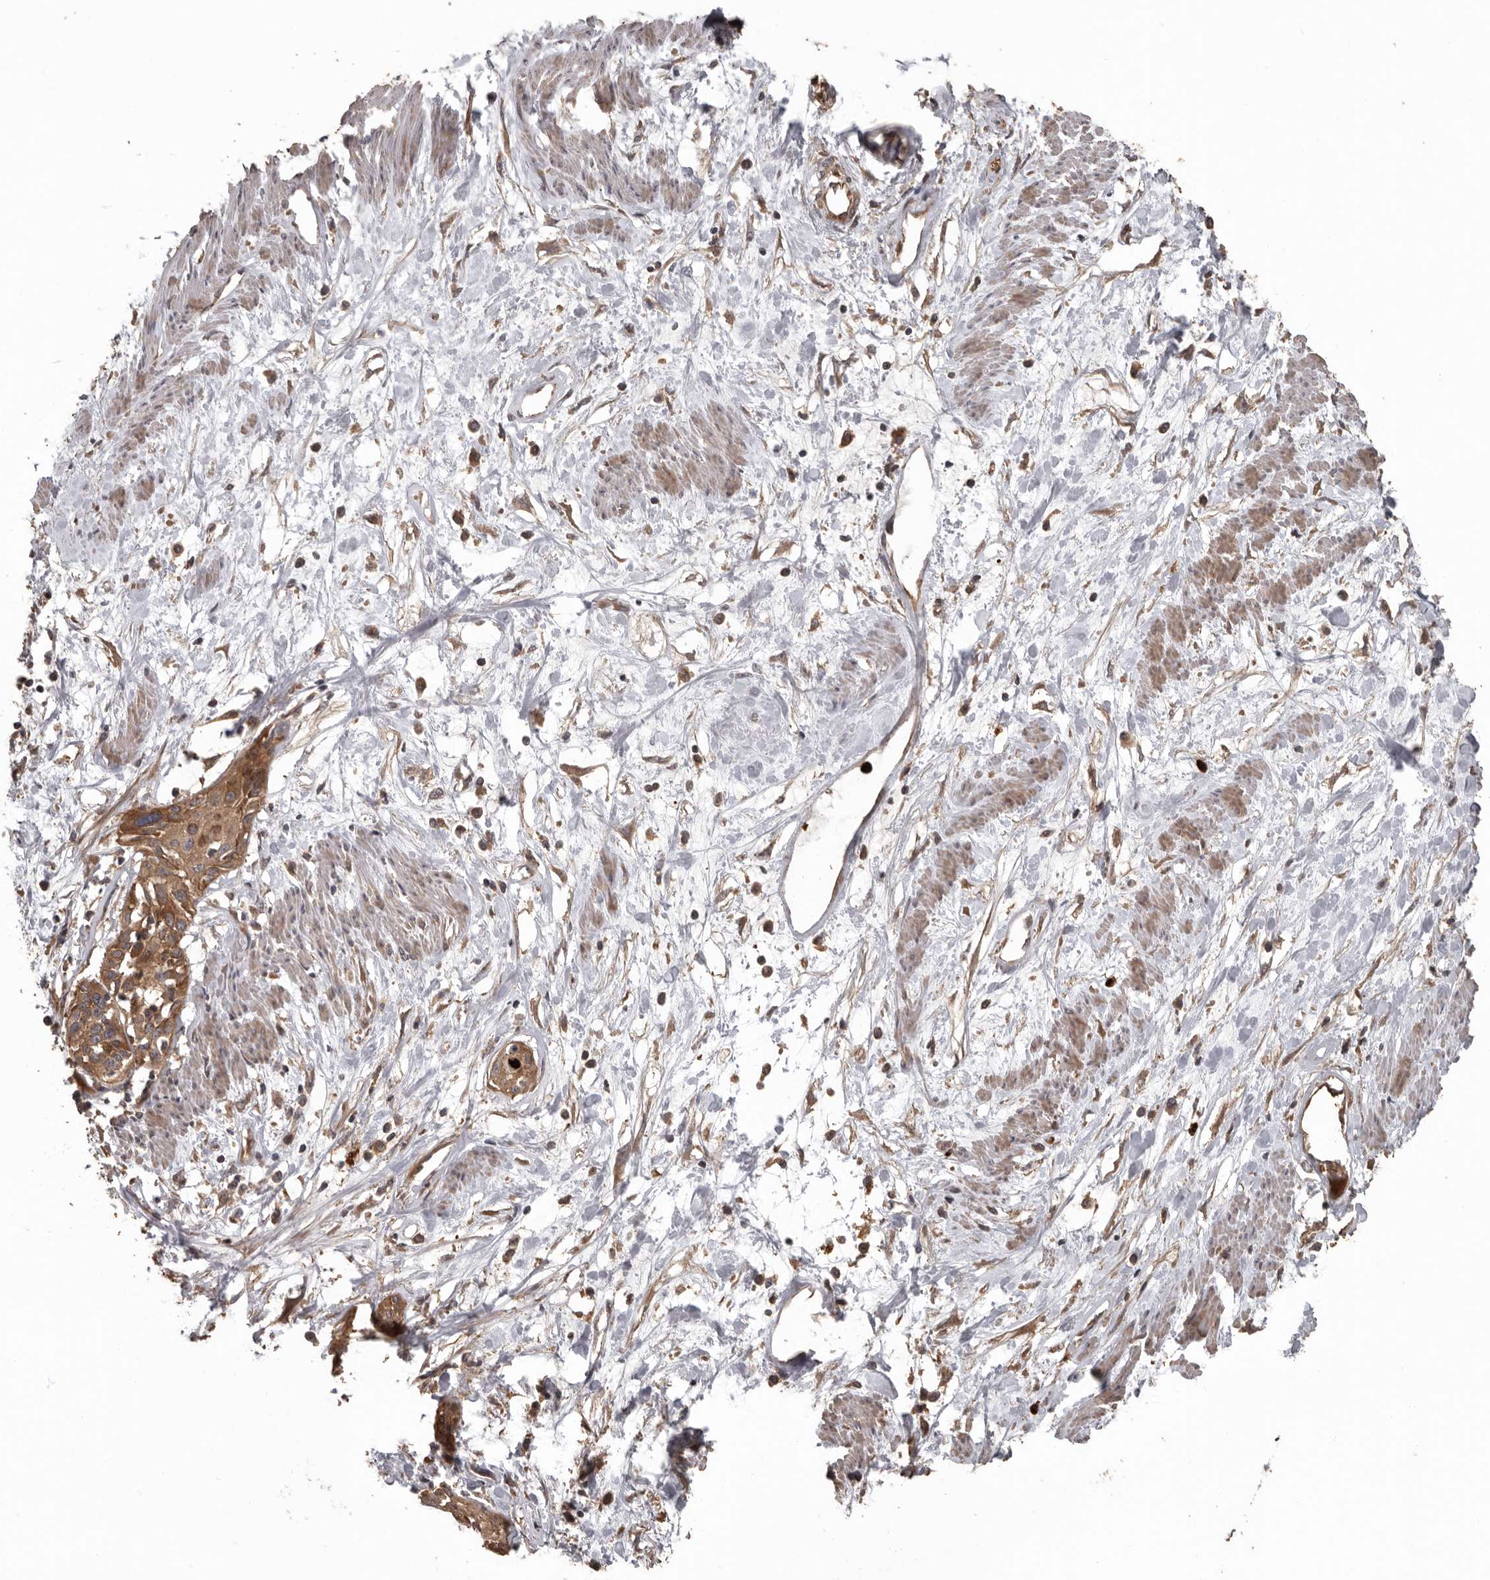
{"staining": {"intensity": "weak", "quantity": ">75%", "location": "cytoplasmic/membranous"}, "tissue": "cervical cancer", "cell_type": "Tumor cells", "image_type": "cancer", "snomed": [{"axis": "morphology", "description": "Squamous cell carcinoma, NOS"}, {"axis": "topography", "description": "Cervix"}], "caption": "Approximately >75% of tumor cells in human cervical cancer demonstrate weak cytoplasmic/membranous protein expression as visualized by brown immunohistochemical staining.", "gene": "ARHGEF5", "patient": {"sex": "female", "age": 57}}